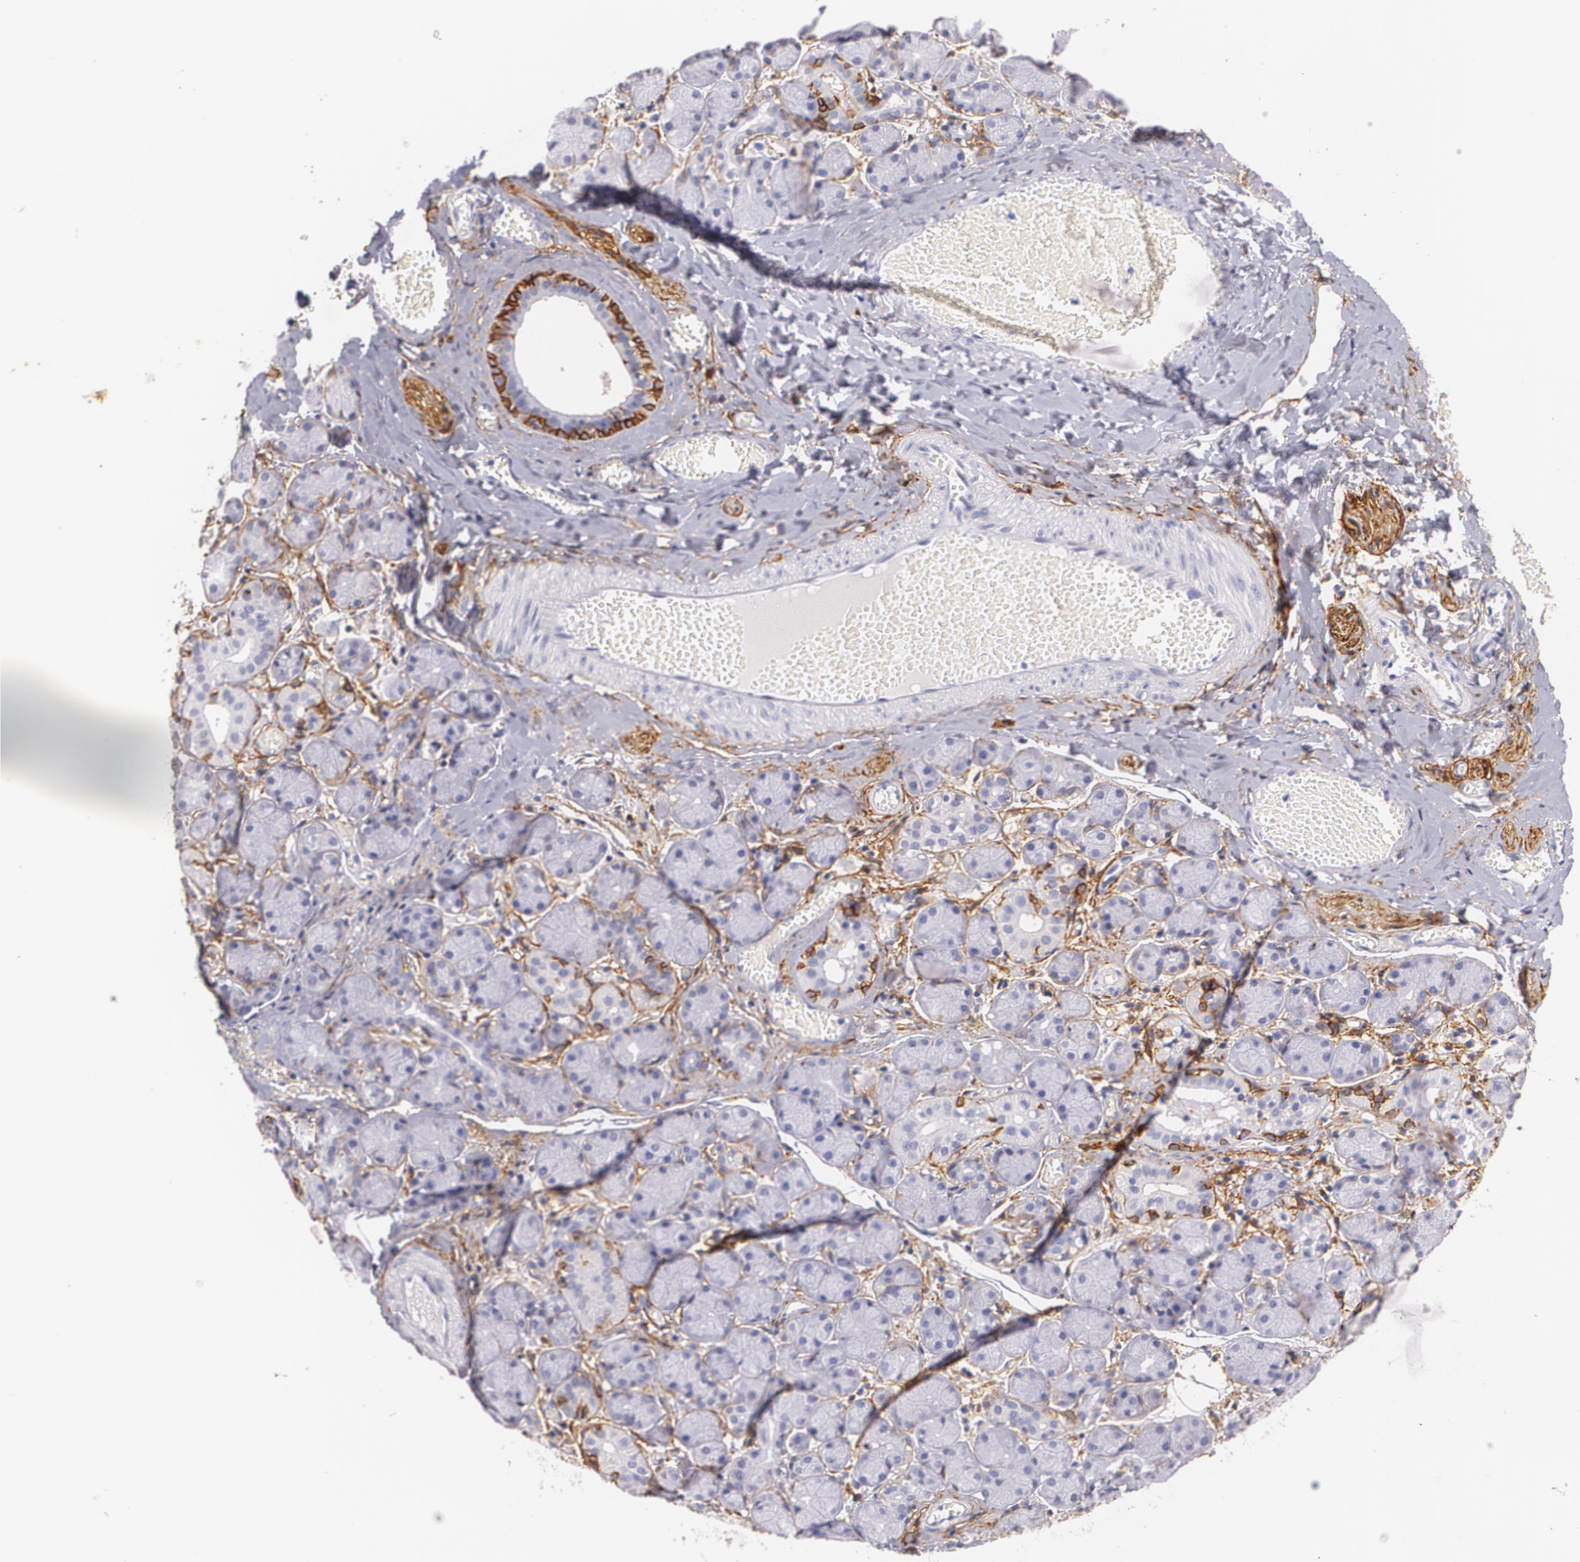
{"staining": {"intensity": "moderate", "quantity": "<25%", "location": "cytoplasmic/membranous"}, "tissue": "salivary gland", "cell_type": "Glandular cells", "image_type": "normal", "snomed": [{"axis": "morphology", "description": "Normal tissue, NOS"}, {"axis": "topography", "description": "Salivary gland"}], "caption": "Benign salivary gland demonstrates moderate cytoplasmic/membranous positivity in about <25% of glandular cells.", "gene": "NGFR", "patient": {"sex": "female", "age": 24}}